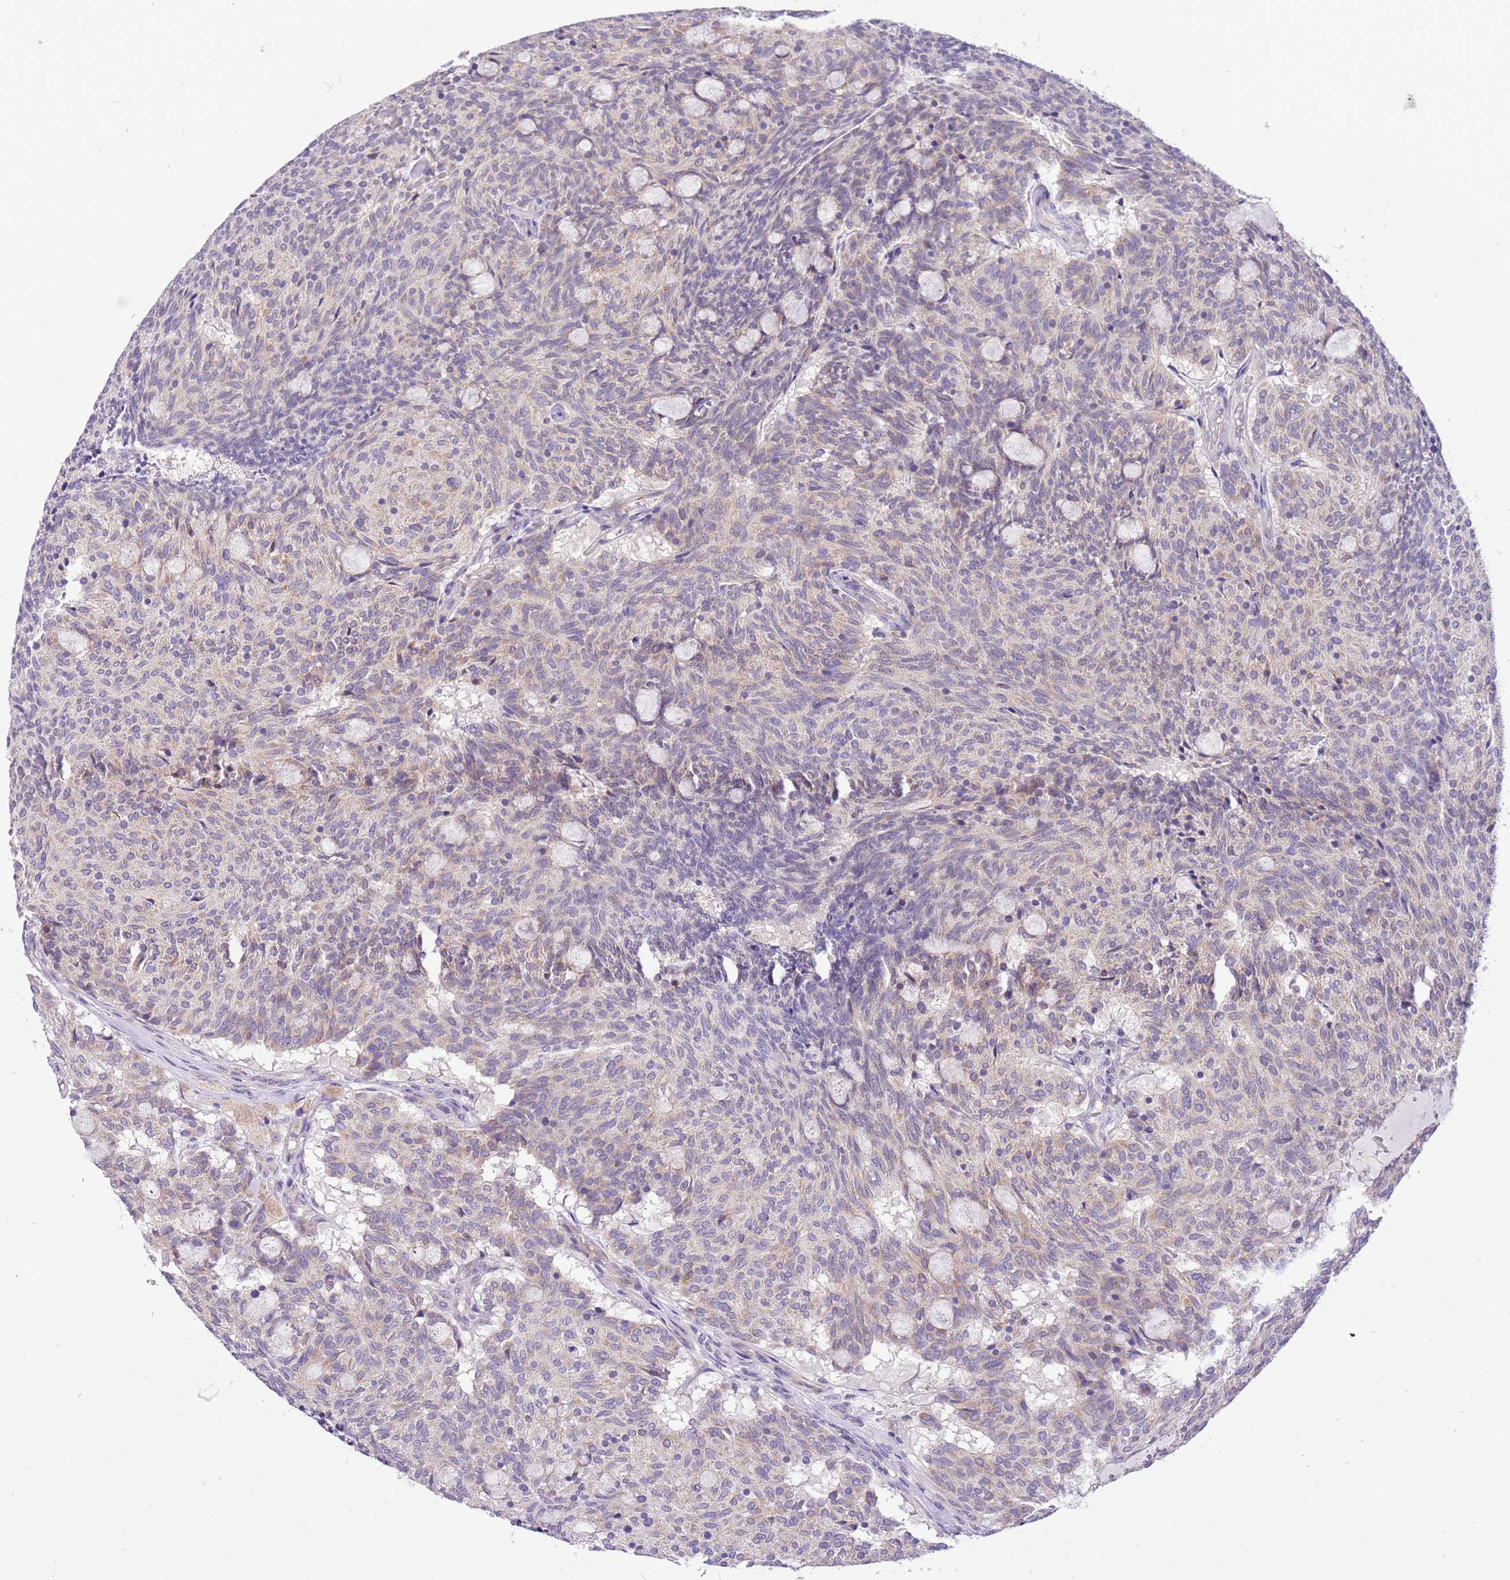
{"staining": {"intensity": "weak", "quantity": "<25%", "location": "cytoplasmic/membranous"}, "tissue": "carcinoid", "cell_type": "Tumor cells", "image_type": "cancer", "snomed": [{"axis": "morphology", "description": "Carcinoid, malignant, NOS"}, {"axis": "topography", "description": "Pancreas"}], "caption": "This is an immunohistochemistry micrograph of human carcinoid. There is no positivity in tumor cells.", "gene": "GLCE", "patient": {"sex": "female", "age": 54}}